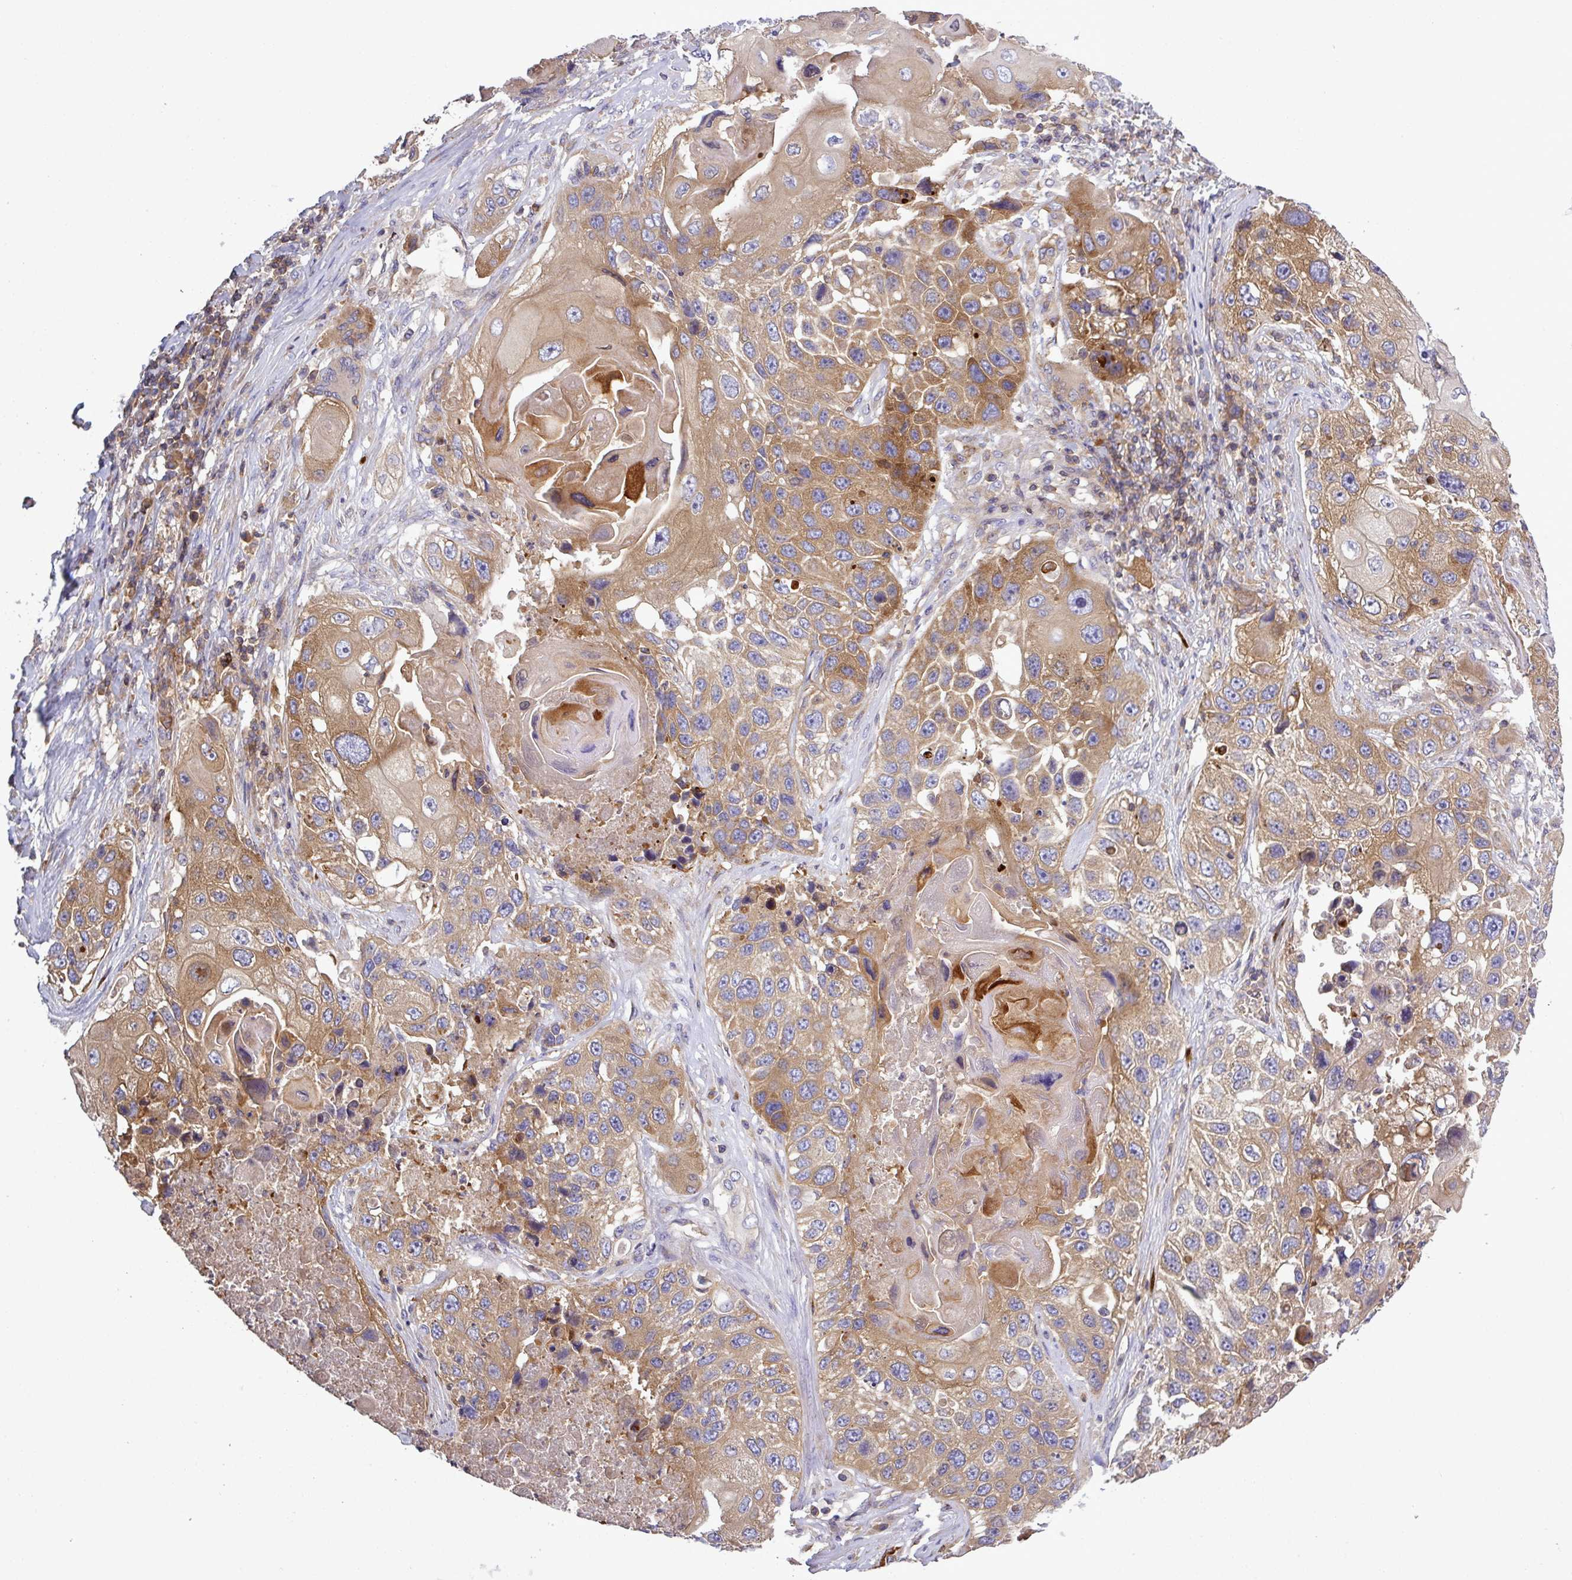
{"staining": {"intensity": "moderate", "quantity": ">75%", "location": "cytoplasmic/membranous"}, "tissue": "lung cancer", "cell_type": "Tumor cells", "image_type": "cancer", "snomed": [{"axis": "morphology", "description": "Squamous cell carcinoma, NOS"}, {"axis": "topography", "description": "Lung"}], "caption": "A brown stain highlights moderate cytoplasmic/membranous expression of a protein in human lung cancer tumor cells. The protein of interest is stained brown, and the nuclei are stained in blue (DAB IHC with brightfield microscopy, high magnification).", "gene": "LRRC74B", "patient": {"sex": "male", "age": 61}}